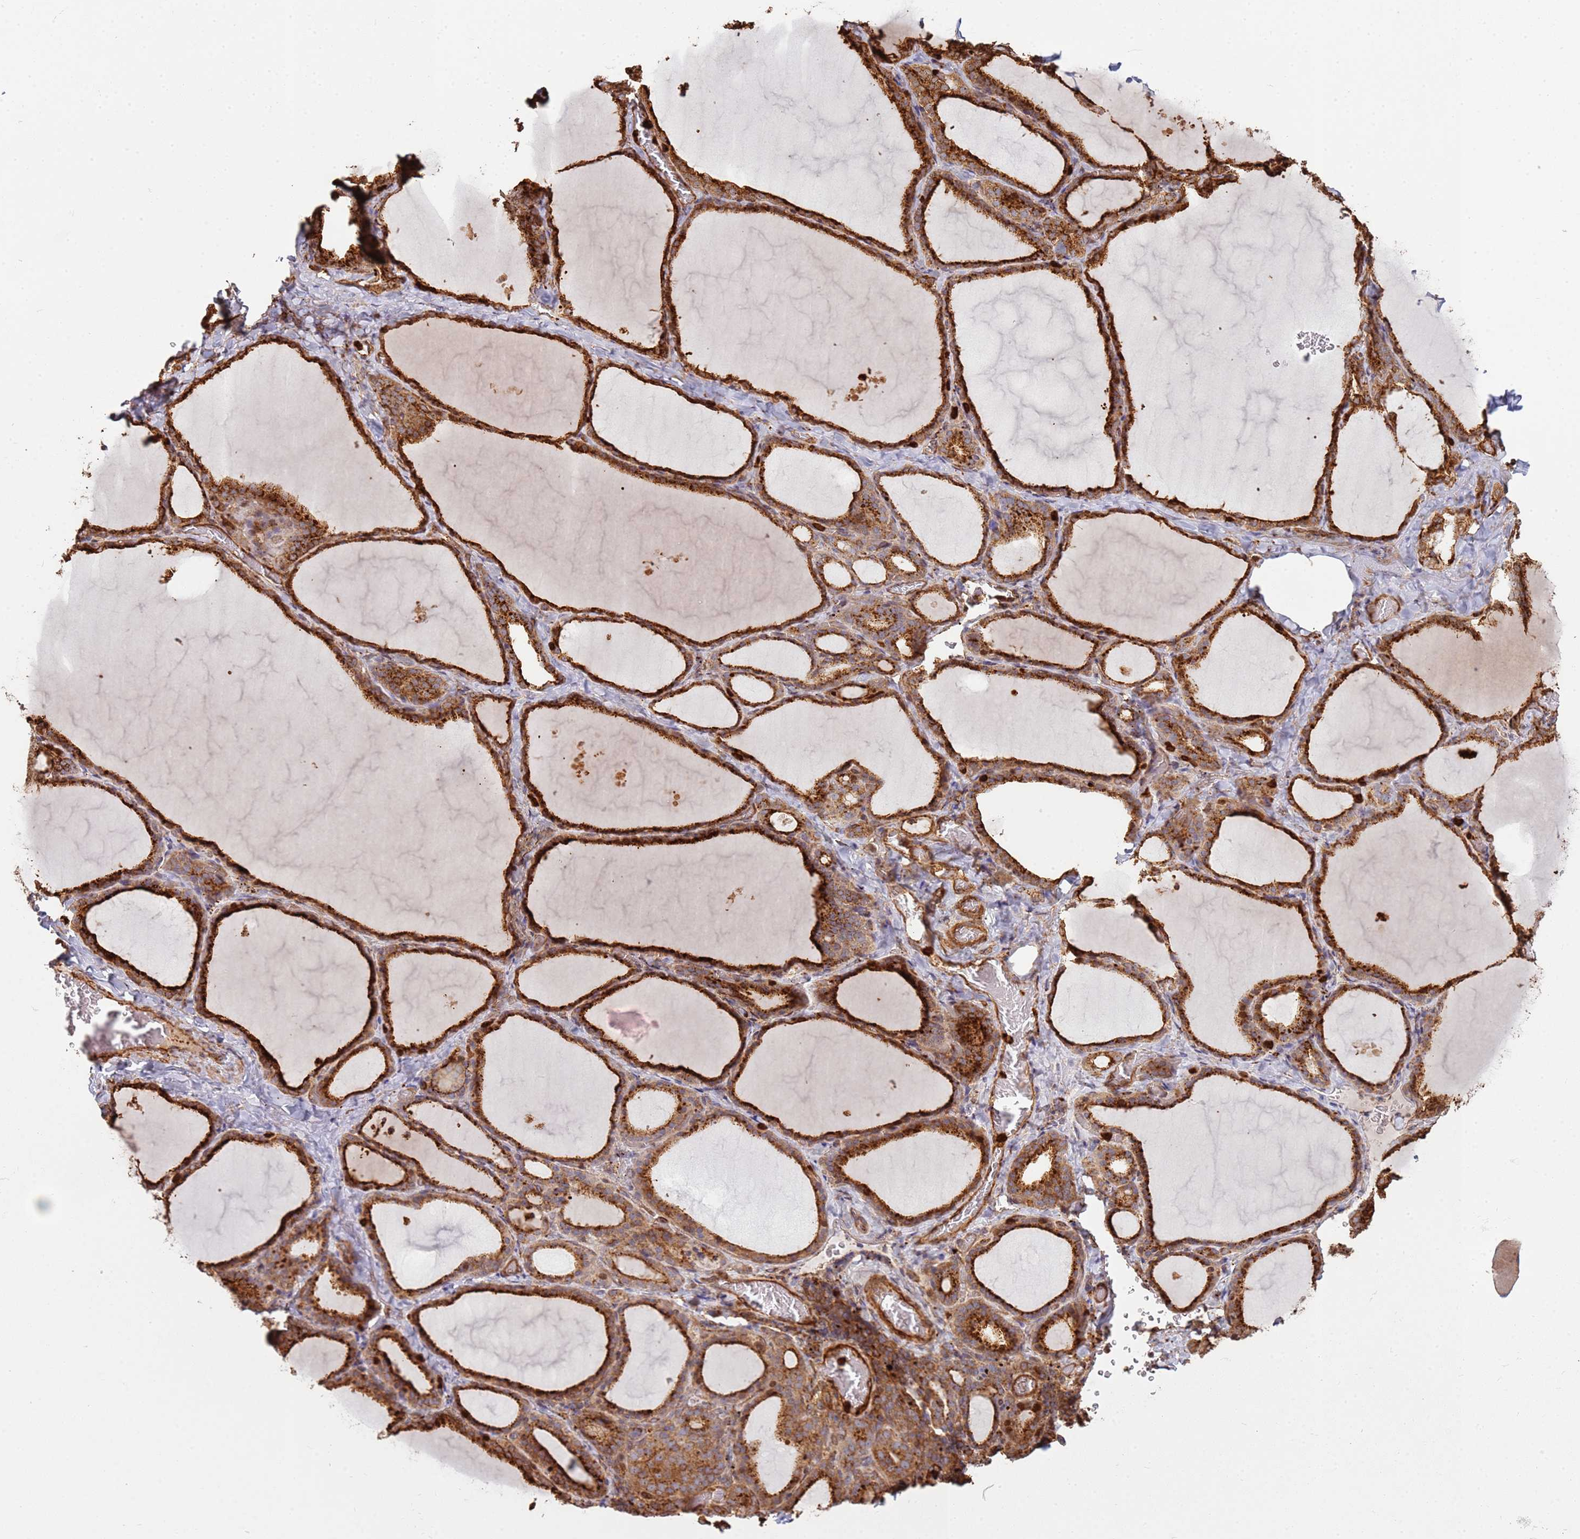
{"staining": {"intensity": "strong", "quantity": ">75%", "location": "cytoplasmic/membranous"}, "tissue": "thyroid gland", "cell_type": "Glandular cells", "image_type": "normal", "snomed": [{"axis": "morphology", "description": "Normal tissue, NOS"}, {"axis": "topography", "description": "Thyroid gland"}], "caption": "Glandular cells reveal strong cytoplasmic/membranous positivity in approximately >75% of cells in normal thyroid gland.", "gene": "NDUFAF4", "patient": {"sex": "female", "age": 39}}